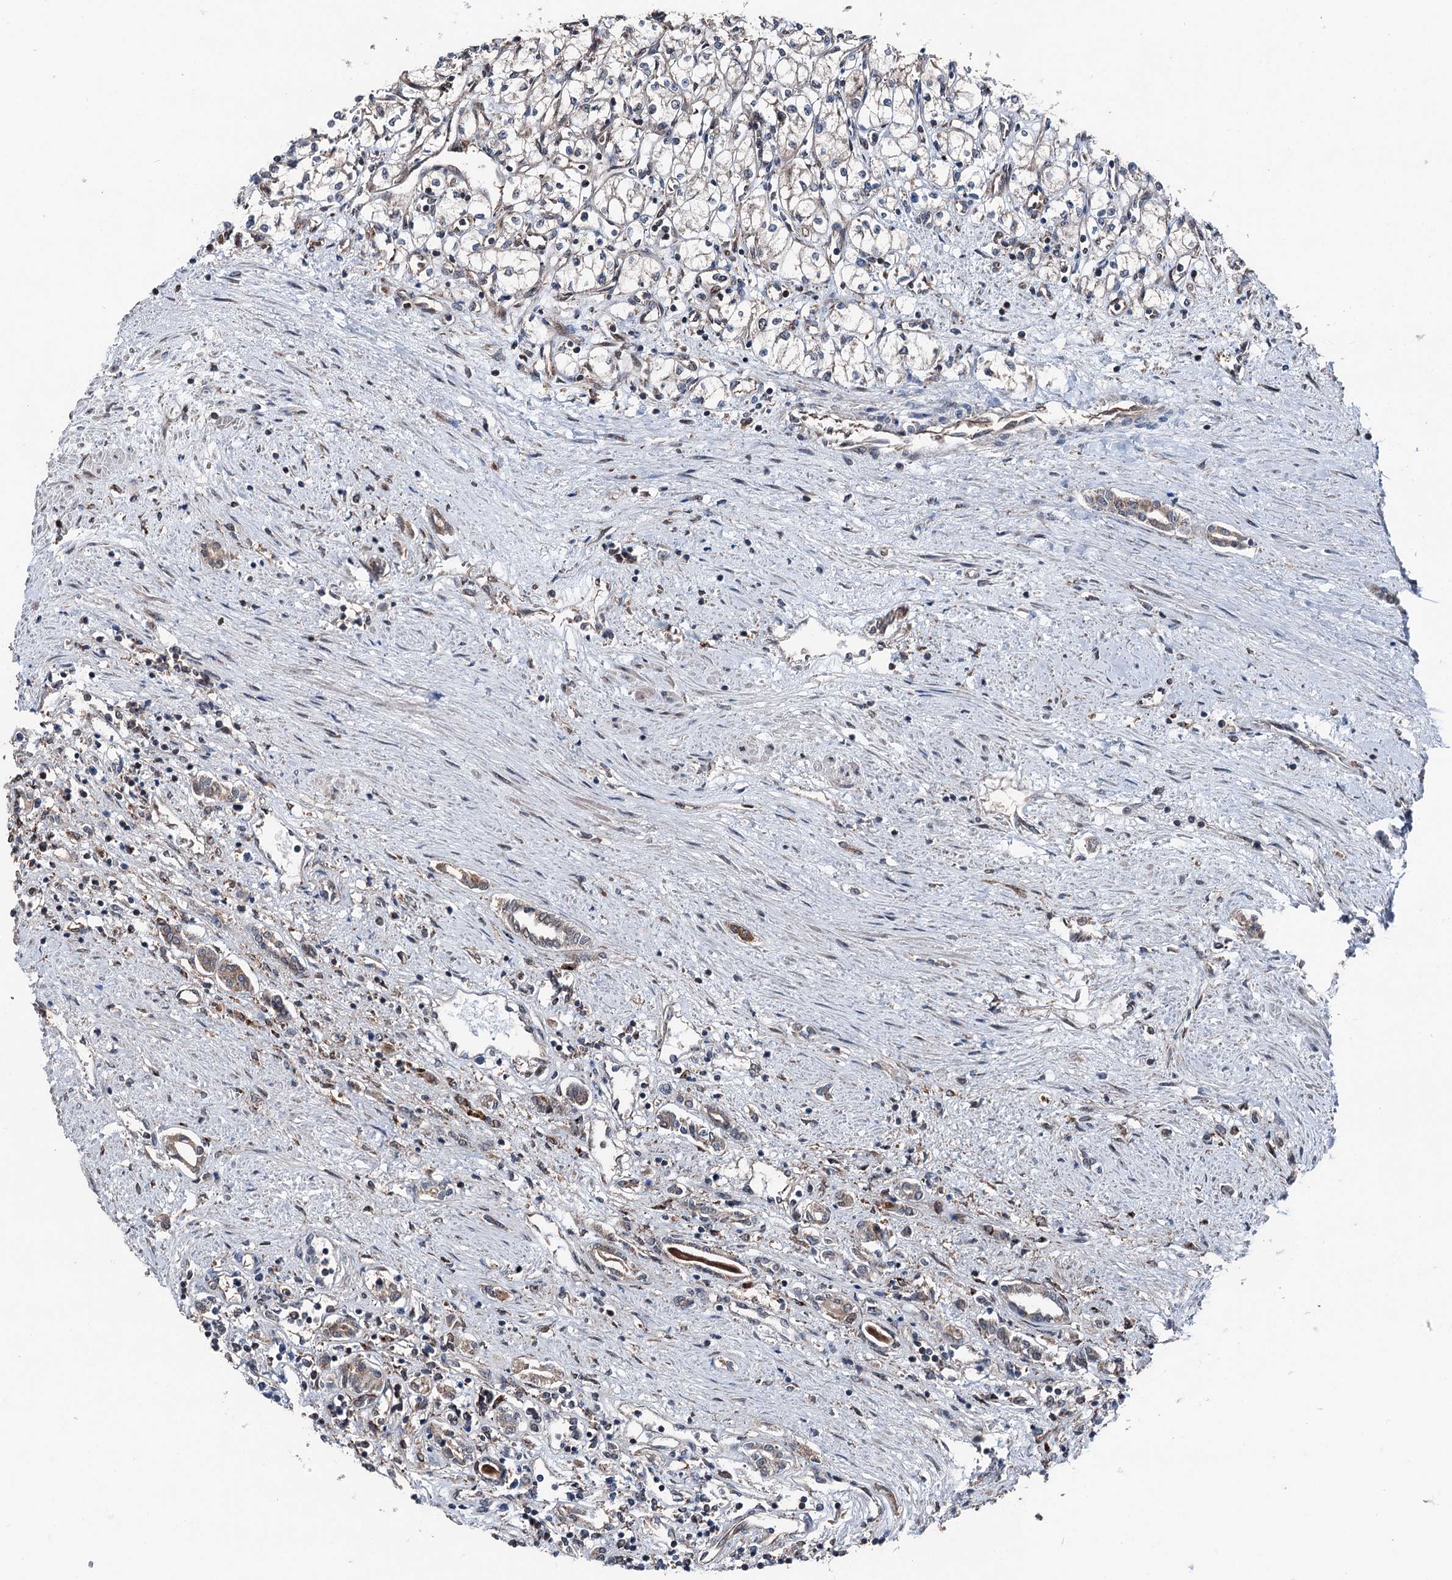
{"staining": {"intensity": "negative", "quantity": "none", "location": "none"}, "tissue": "renal cancer", "cell_type": "Tumor cells", "image_type": "cancer", "snomed": [{"axis": "morphology", "description": "Adenocarcinoma, NOS"}, {"axis": "topography", "description": "Kidney"}], "caption": "Protein analysis of renal adenocarcinoma shows no significant staining in tumor cells. (IHC, brightfield microscopy, high magnification).", "gene": "PSMD13", "patient": {"sex": "male", "age": 59}}